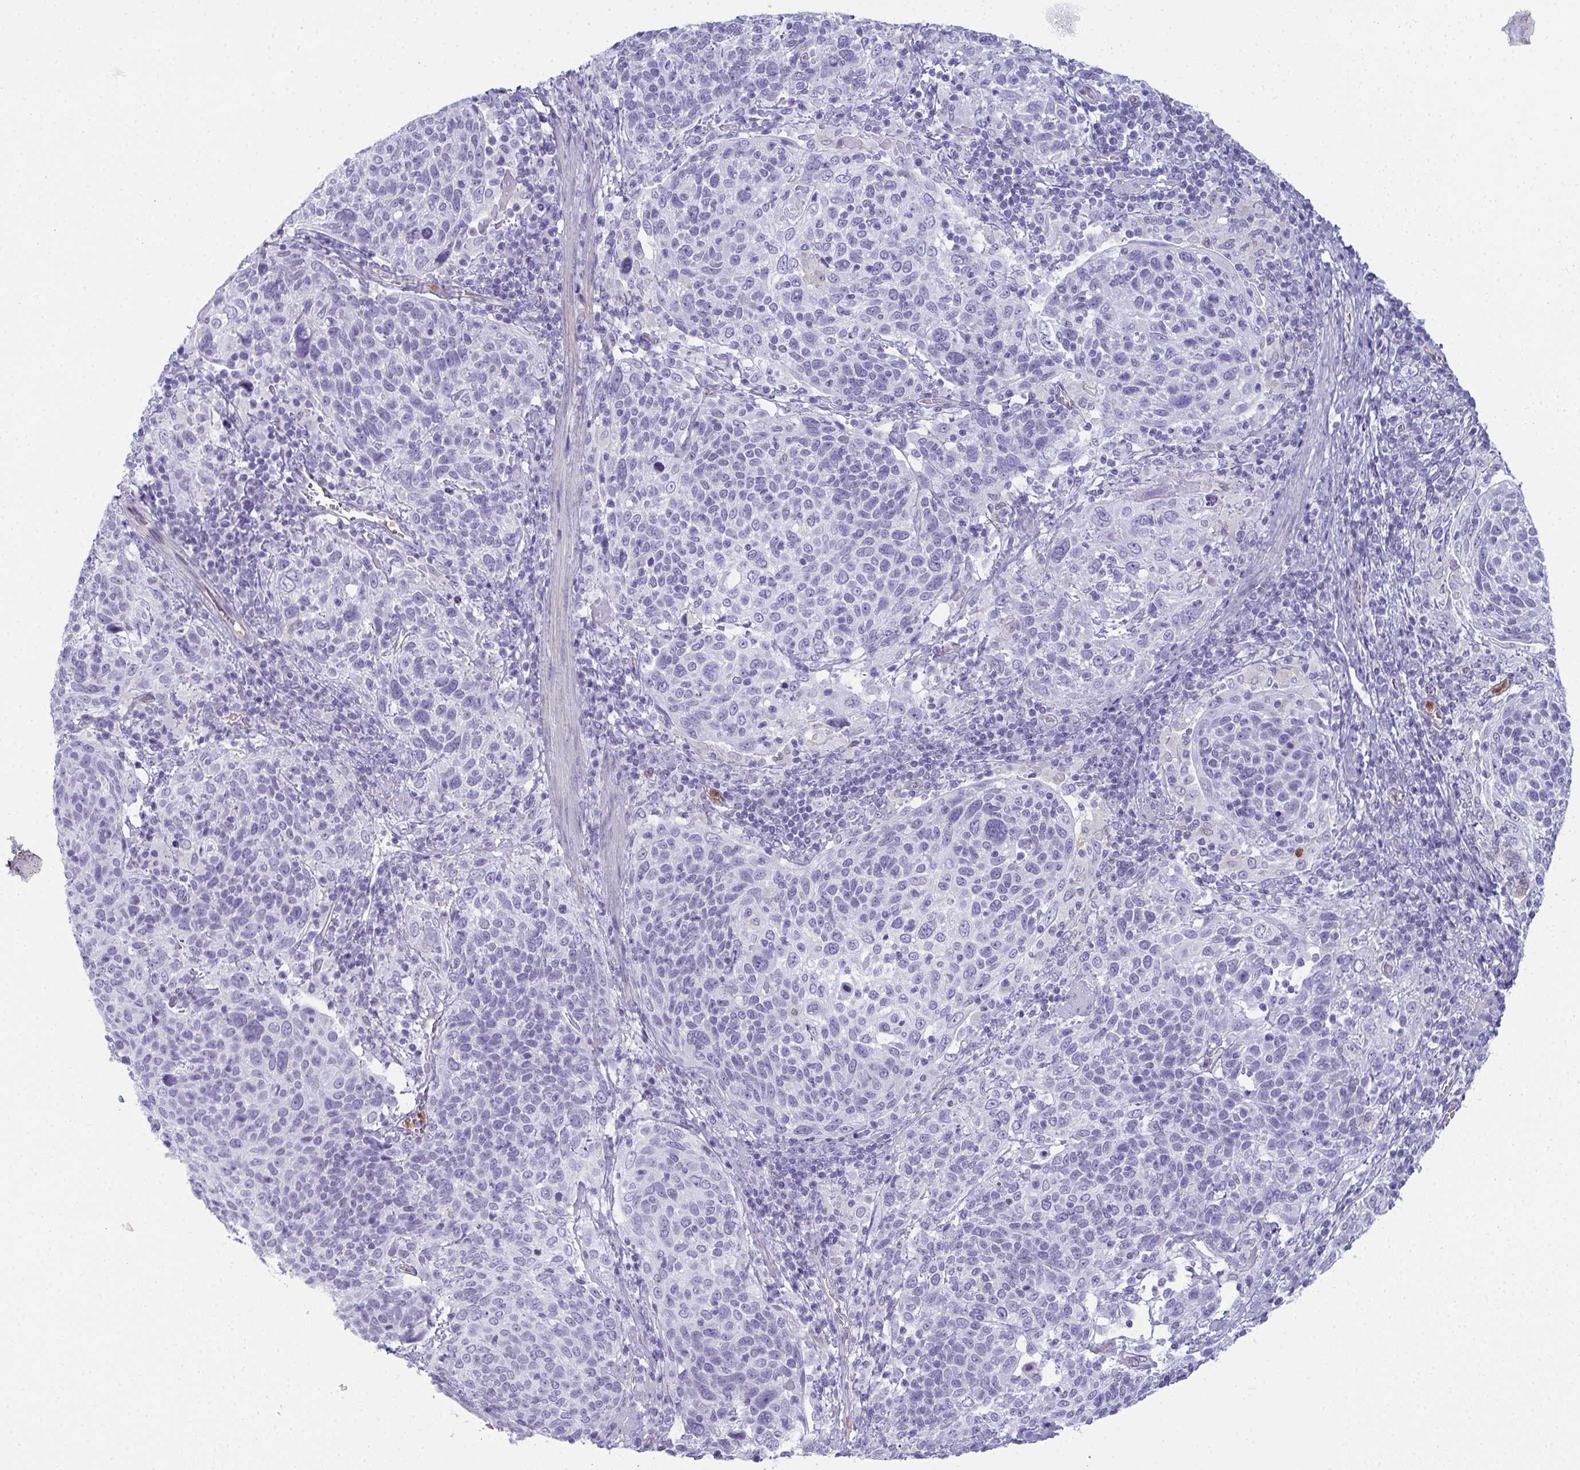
{"staining": {"intensity": "negative", "quantity": "none", "location": "none"}, "tissue": "cervical cancer", "cell_type": "Tumor cells", "image_type": "cancer", "snomed": [{"axis": "morphology", "description": "Squamous cell carcinoma, NOS"}, {"axis": "topography", "description": "Cervix"}], "caption": "Immunohistochemical staining of human cervical cancer (squamous cell carcinoma) shows no significant expression in tumor cells.", "gene": "CDA", "patient": {"sex": "female", "age": 61}}